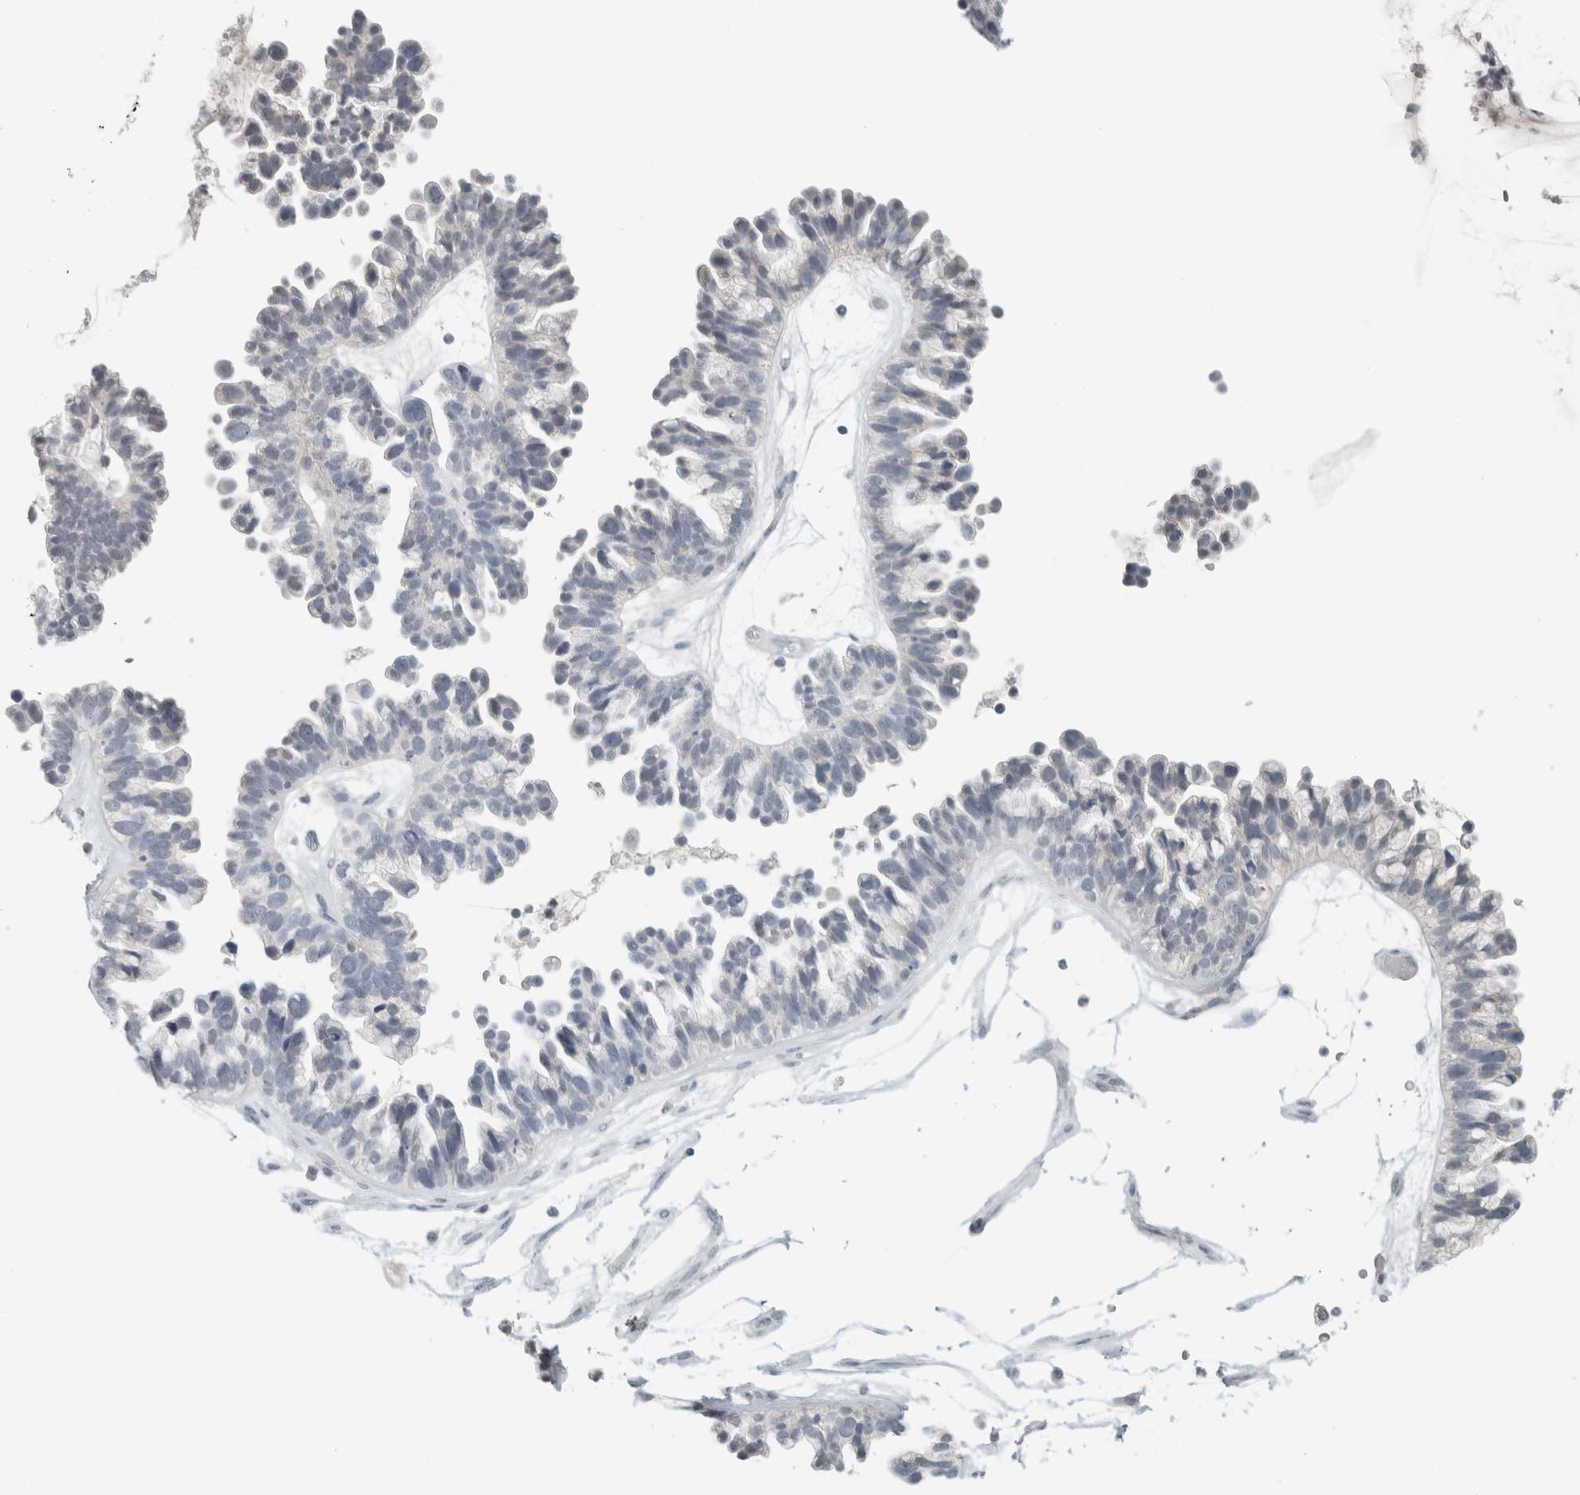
{"staining": {"intensity": "weak", "quantity": "<25%", "location": "cytoplasmic/membranous"}, "tissue": "ovarian cancer", "cell_type": "Tumor cells", "image_type": "cancer", "snomed": [{"axis": "morphology", "description": "Cystadenocarcinoma, serous, NOS"}, {"axis": "topography", "description": "Ovary"}], "caption": "Immunohistochemical staining of human ovarian serous cystadenocarcinoma shows no significant positivity in tumor cells. (Immunohistochemistry (ihc), brightfield microscopy, high magnification).", "gene": "TRIT1", "patient": {"sex": "female", "age": 56}}